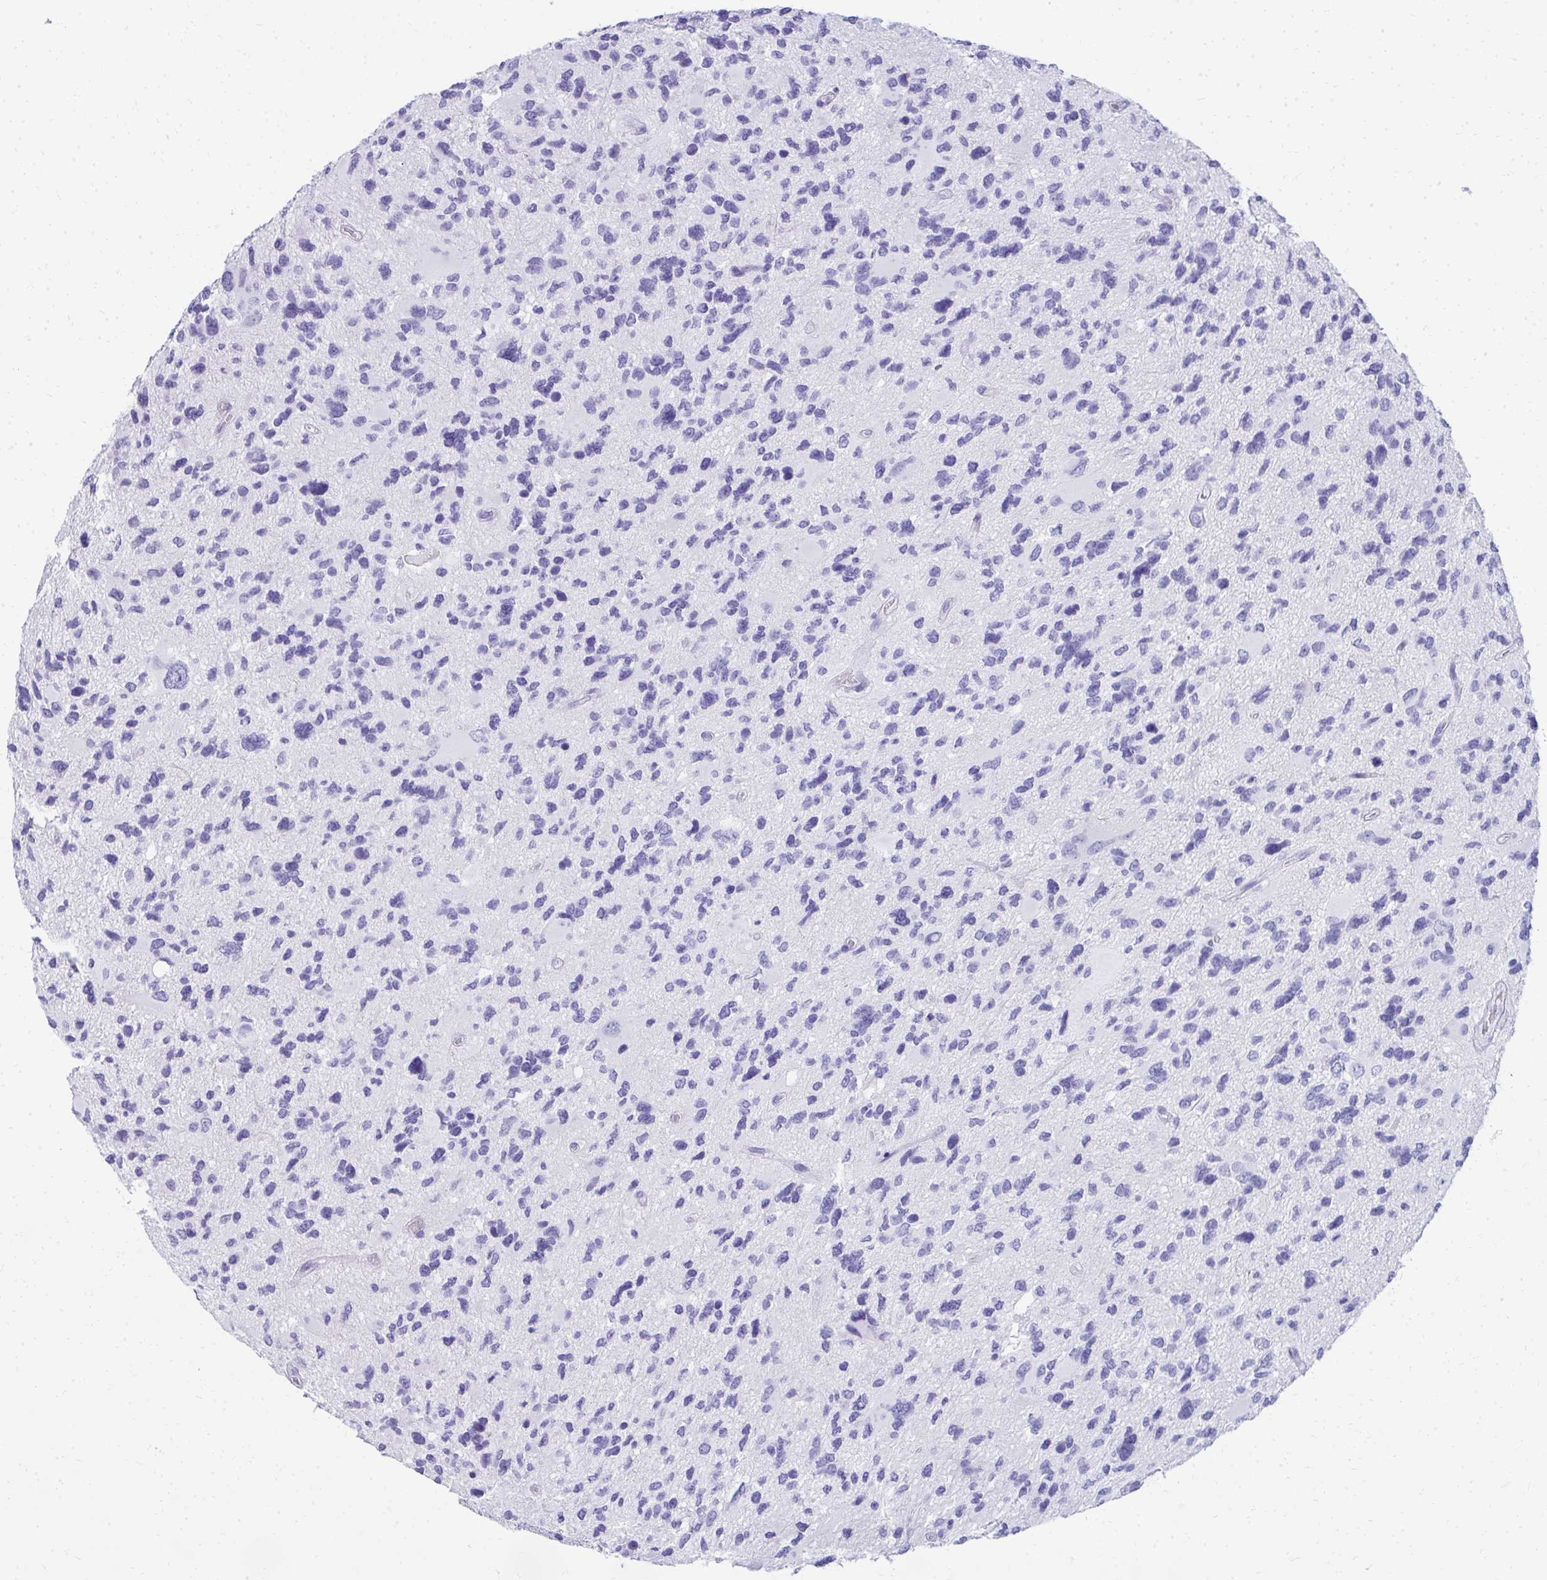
{"staining": {"intensity": "negative", "quantity": "none", "location": "none"}, "tissue": "glioma", "cell_type": "Tumor cells", "image_type": "cancer", "snomed": [{"axis": "morphology", "description": "Glioma, malignant, High grade"}, {"axis": "topography", "description": "Brain"}], "caption": "Image shows no protein staining in tumor cells of glioma tissue. The staining was performed using DAB to visualize the protein expression in brown, while the nuclei were stained in blue with hematoxylin (Magnification: 20x).", "gene": "SEC14L3", "patient": {"sex": "female", "age": 11}}